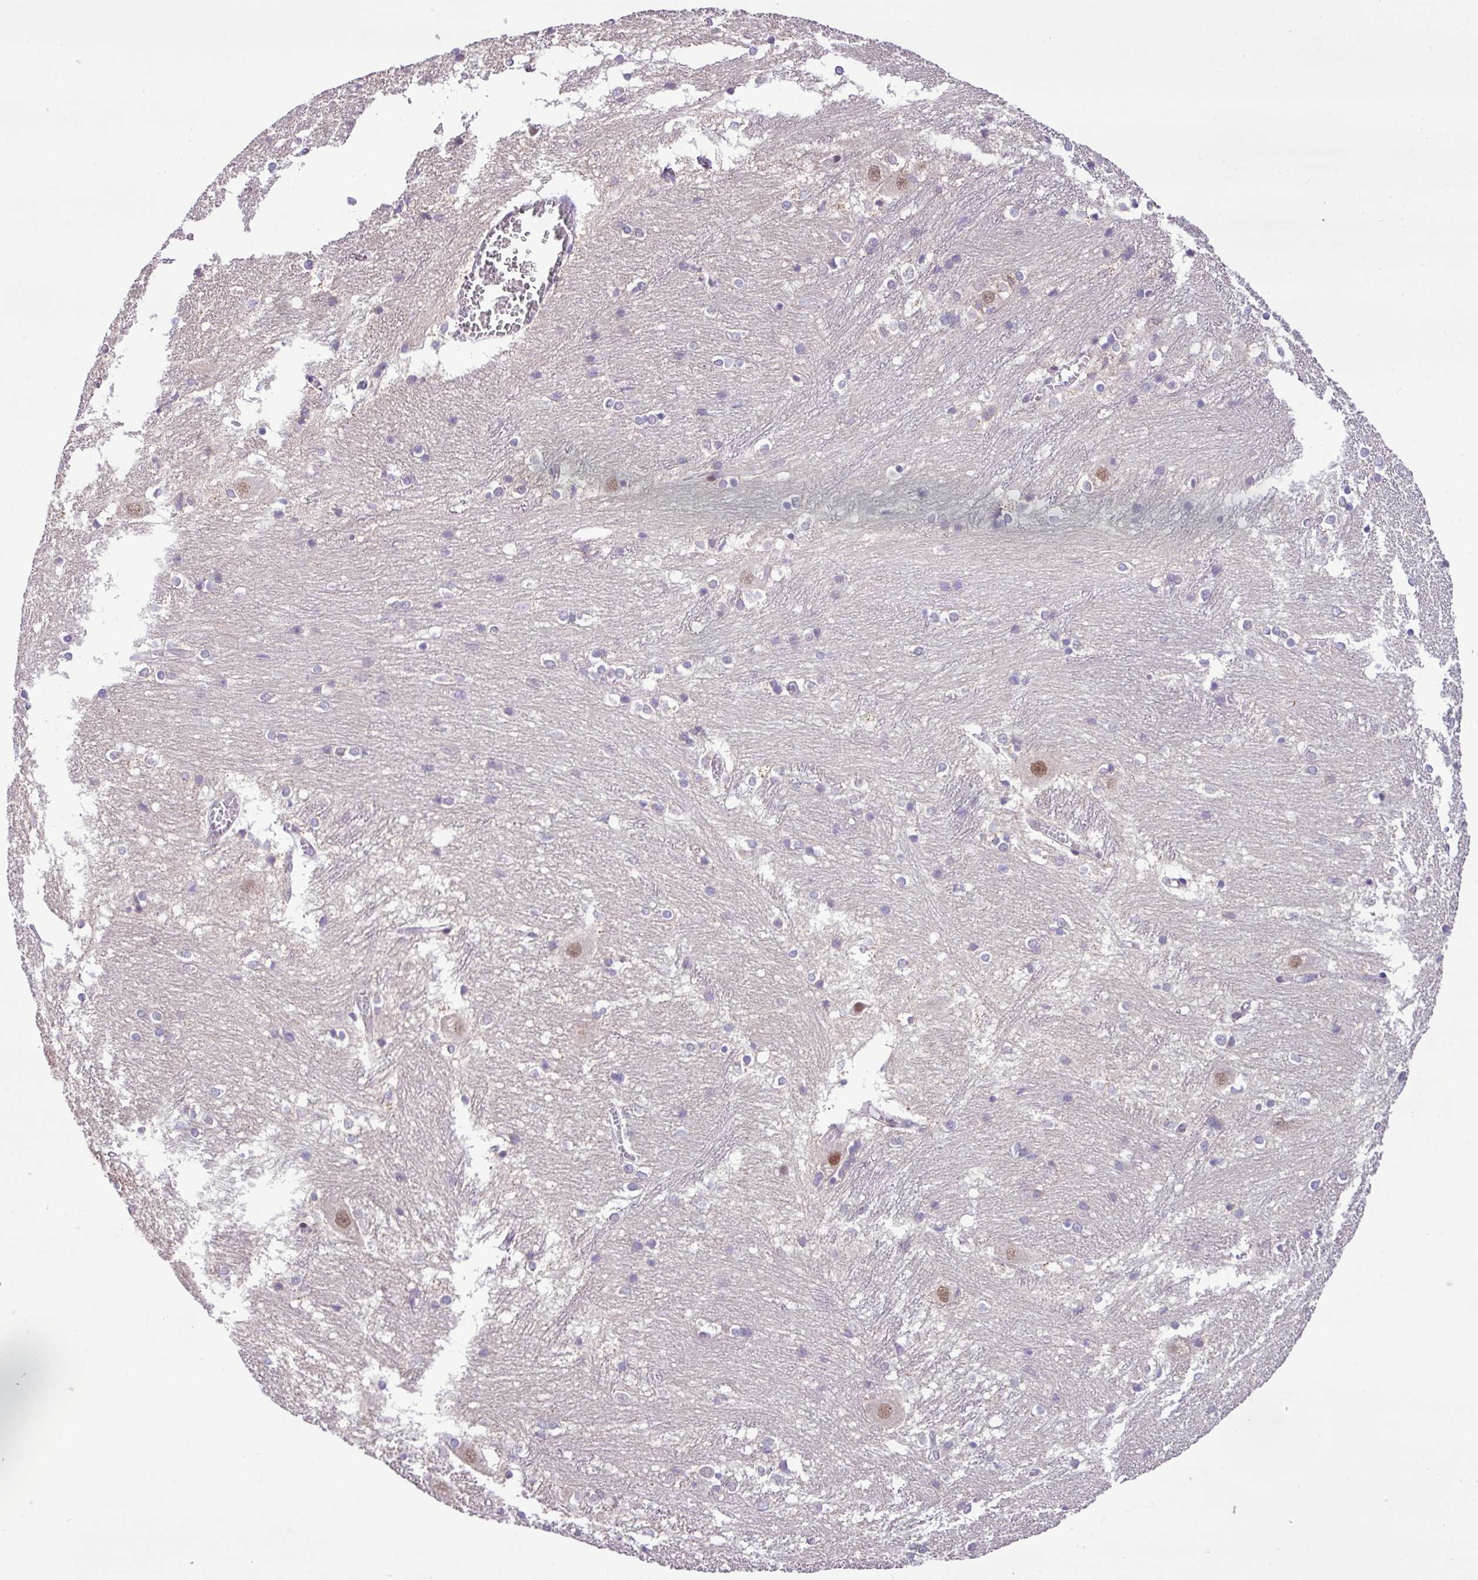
{"staining": {"intensity": "negative", "quantity": "none", "location": "none"}, "tissue": "caudate", "cell_type": "Glial cells", "image_type": "normal", "snomed": [{"axis": "morphology", "description": "Normal tissue, NOS"}, {"axis": "topography", "description": "Lateral ventricle wall"}], "caption": "Image shows no significant protein positivity in glial cells of normal caudate.", "gene": "YLPM1", "patient": {"sex": "male", "age": 37}}